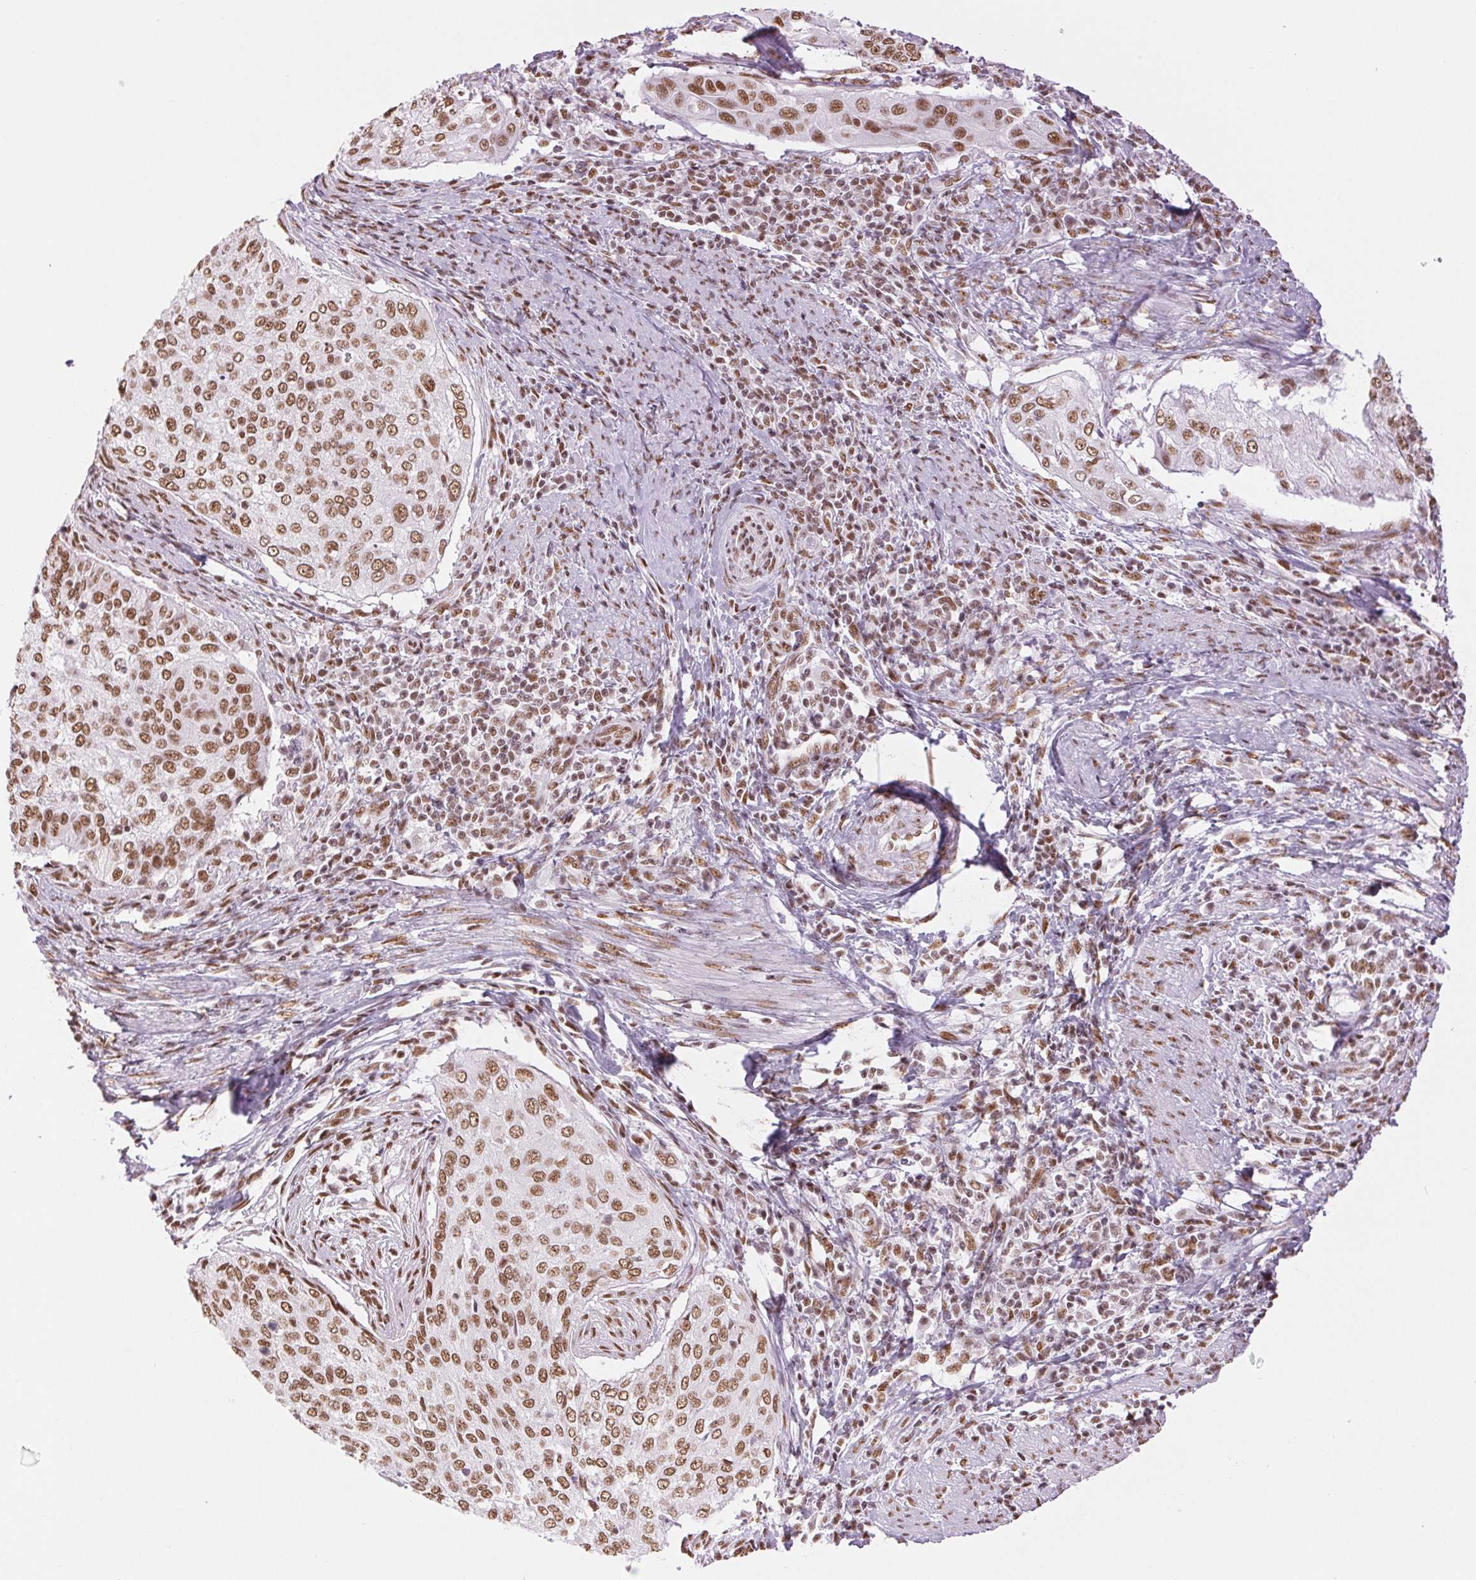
{"staining": {"intensity": "moderate", "quantity": ">75%", "location": "nuclear"}, "tissue": "cervical cancer", "cell_type": "Tumor cells", "image_type": "cancer", "snomed": [{"axis": "morphology", "description": "Squamous cell carcinoma, NOS"}, {"axis": "topography", "description": "Cervix"}], "caption": "Immunohistochemical staining of cervical cancer (squamous cell carcinoma) shows moderate nuclear protein staining in about >75% of tumor cells. (DAB (3,3'-diaminobenzidine) IHC with brightfield microscopy, high magnification).", "gene": "ZFR2", "patient": {"sex": "female", "age": 38}}